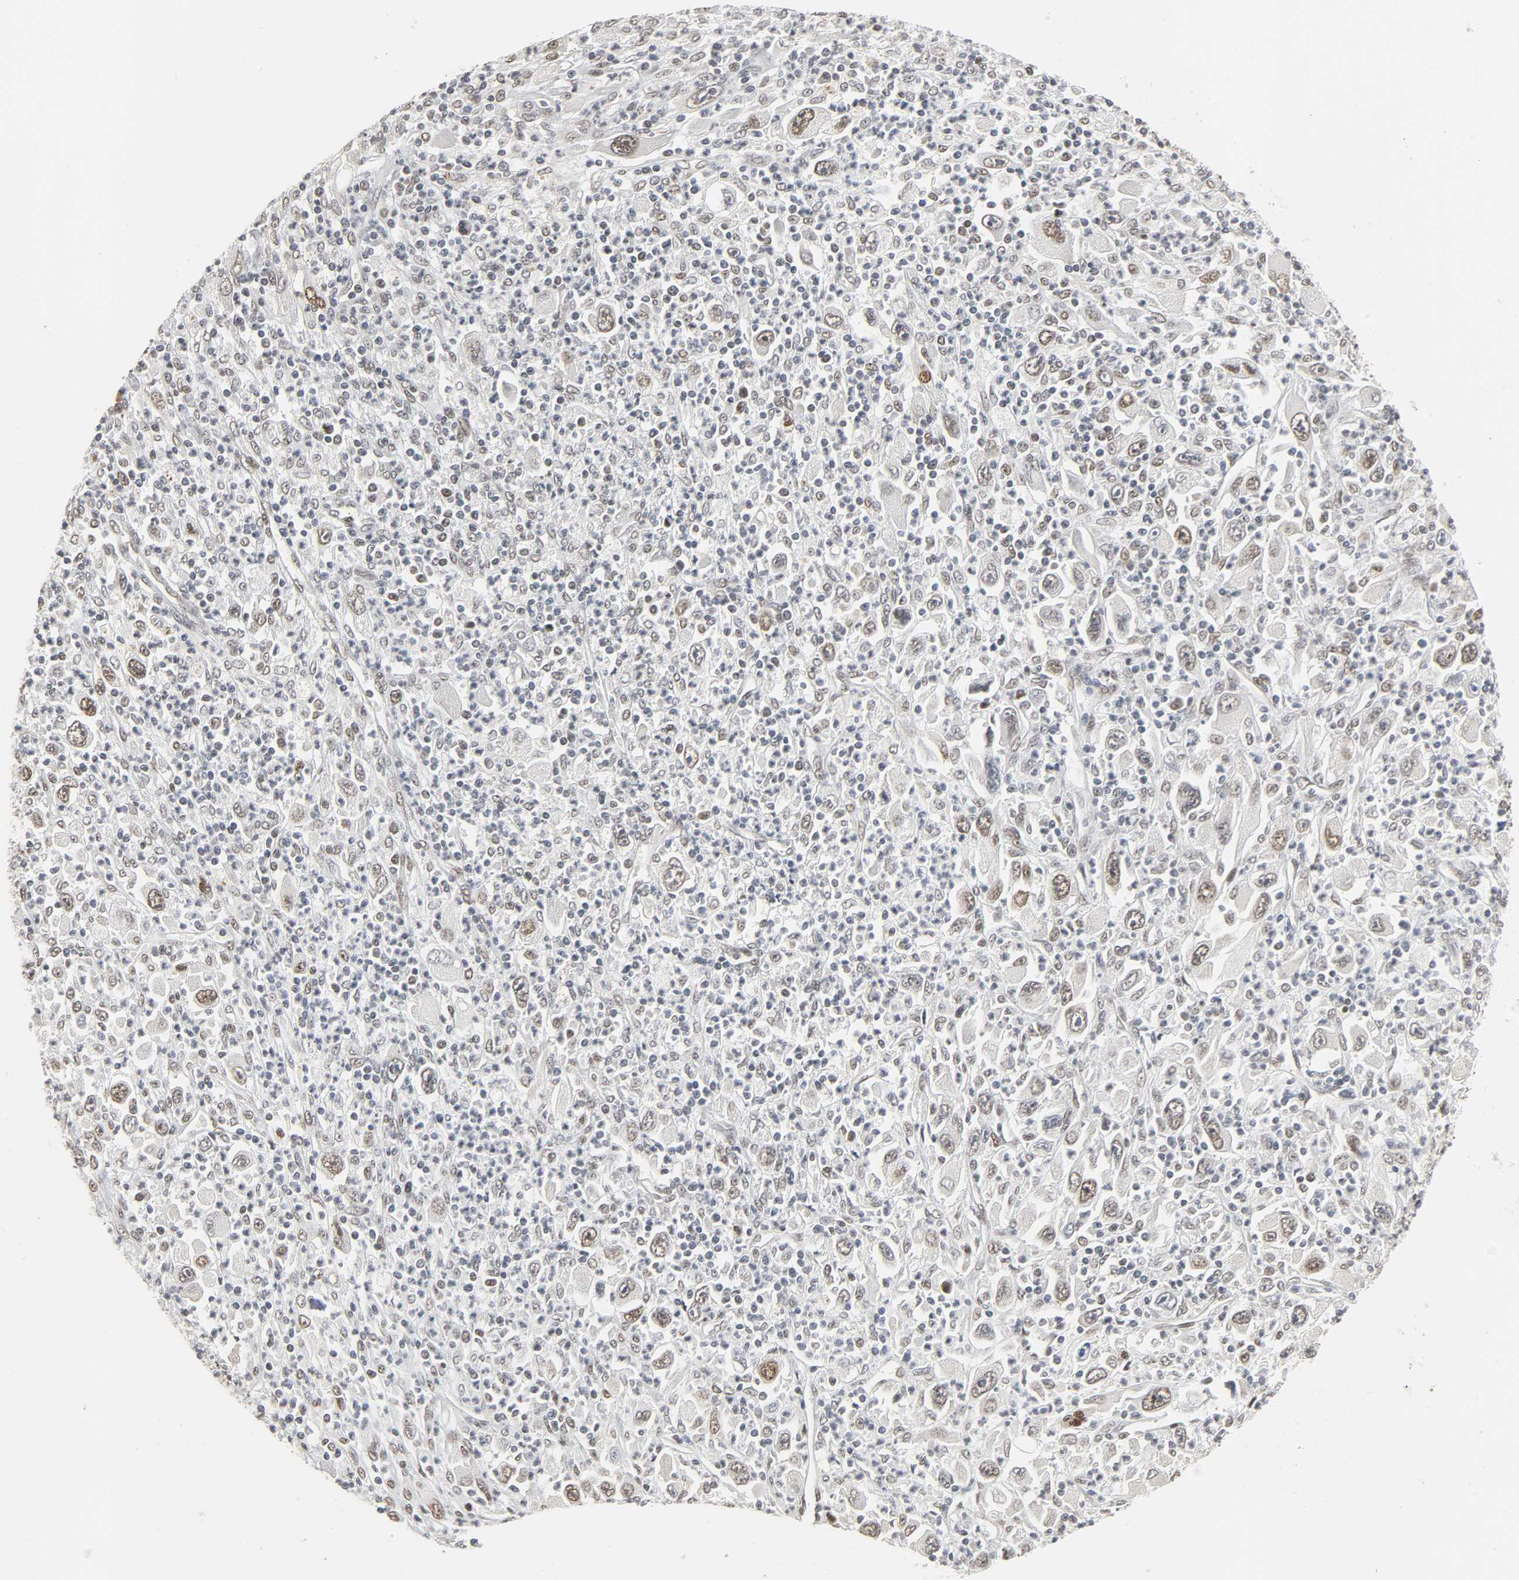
{"staining": {"intensity": "weak", "quantity": "25%-75%", "location": "nuclear"}, "tissue": "melanoma", "cell_type": "Tumor cells", "image_type": "cancer", "snomed": [{"axis": "morphology", "description": "Malignant melanoma, Metastatic site"}, {"axis": "topography", "description": "Skin"}], "caption": "Tumor cells show low levels of weak nuclear staining in approximately 25%-75% of cells in human malignant melanoma (metastatic site).", "gene": "DAZAP1", "patient": {"sex": "female", "age": 56}}